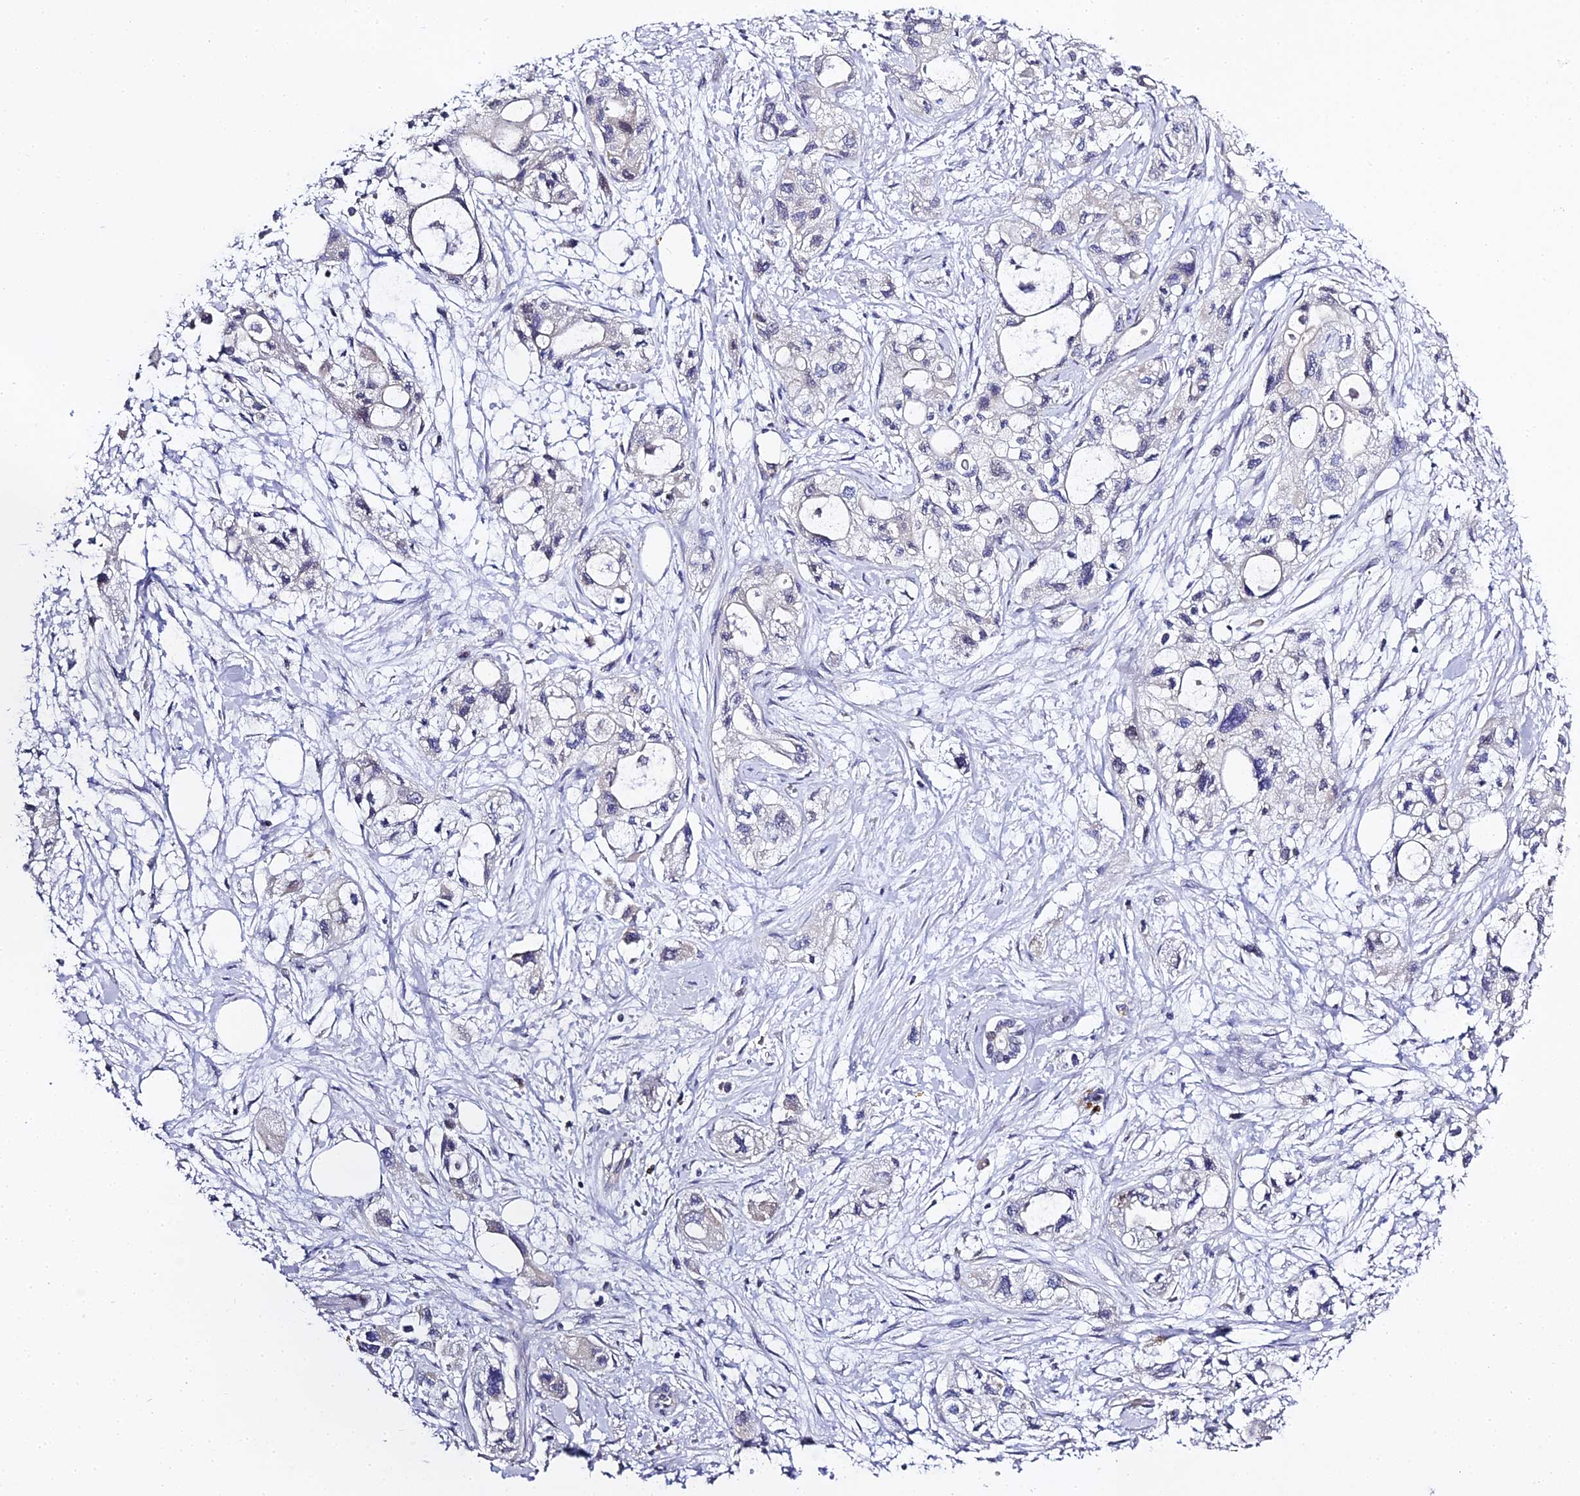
{"staining": {"intensity": "negative", "quantity": "none", "location": "none"}, "tissue": "pancreatic cancer", "cell_type": "Tumor cells", "image_type": "cancer", "snomed": [{"axis": "morphology", "description": "Adenocarcinoma, NOS"}, {"axis": "topography", "description": "Pancreas"}], "caption": "Tumor cells show no significant expression in pancreatic adenocarcinoma.", "gene": "SERP1", "patient": {"sex": "male", "age": 75}}